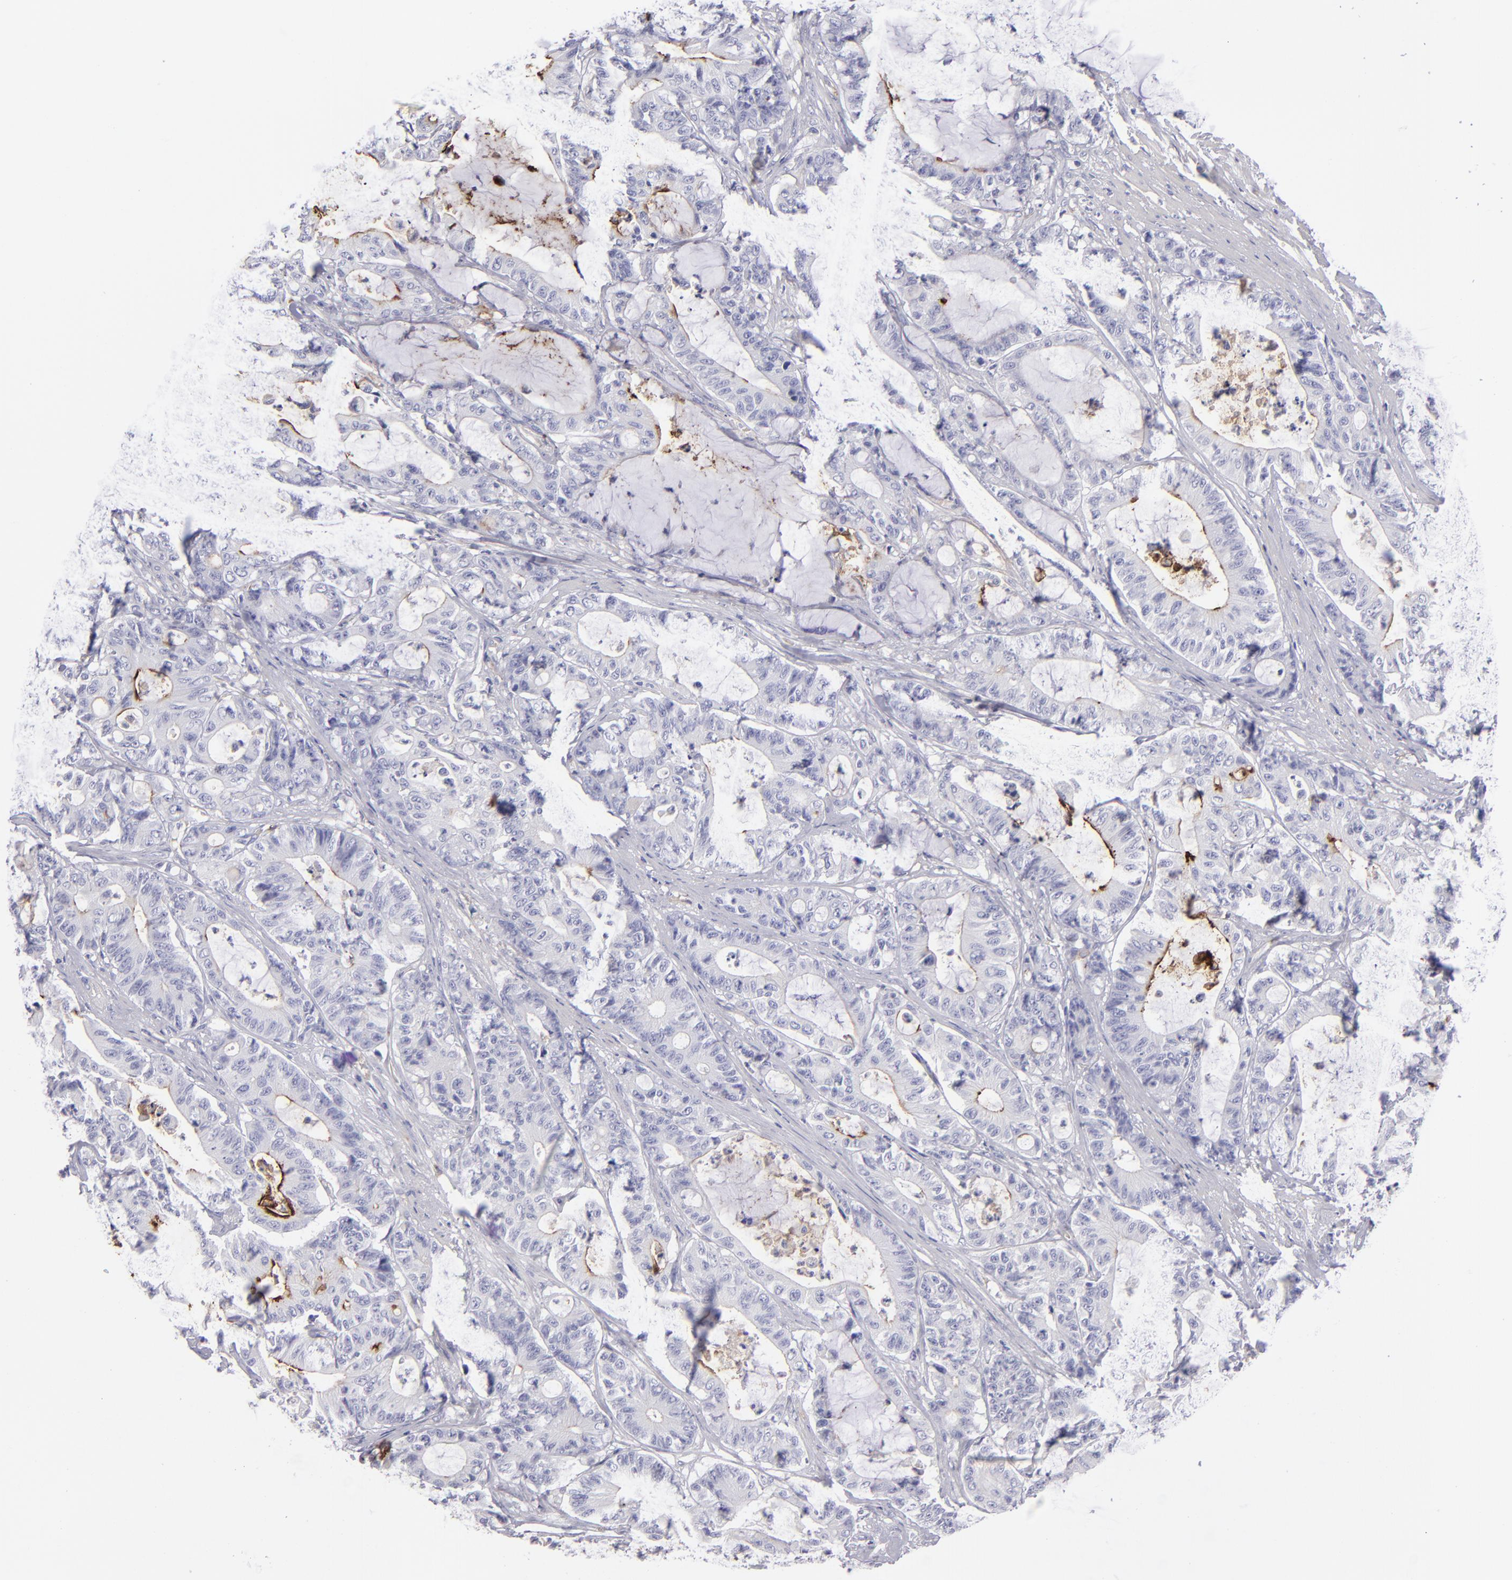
{"staining": {"intensity": "negative", "quantity": "none", "location": "none"}, "tissue": "colorectal cancer", "cell_type": "Tumor cells", "image_type": "cancer", "snomed": [{"axis": "morphology", "description": "Adenocarcinoma, NOS"}, {"axis": "topography", "description": "Colon"}], "caption": "This is a photomicrograph of IHC staining of colorectal adenocarcinoma, which shows no expression in tumor cells.", "gene": "ANPEP", "patient": {"sex": "female", "age": 84}}